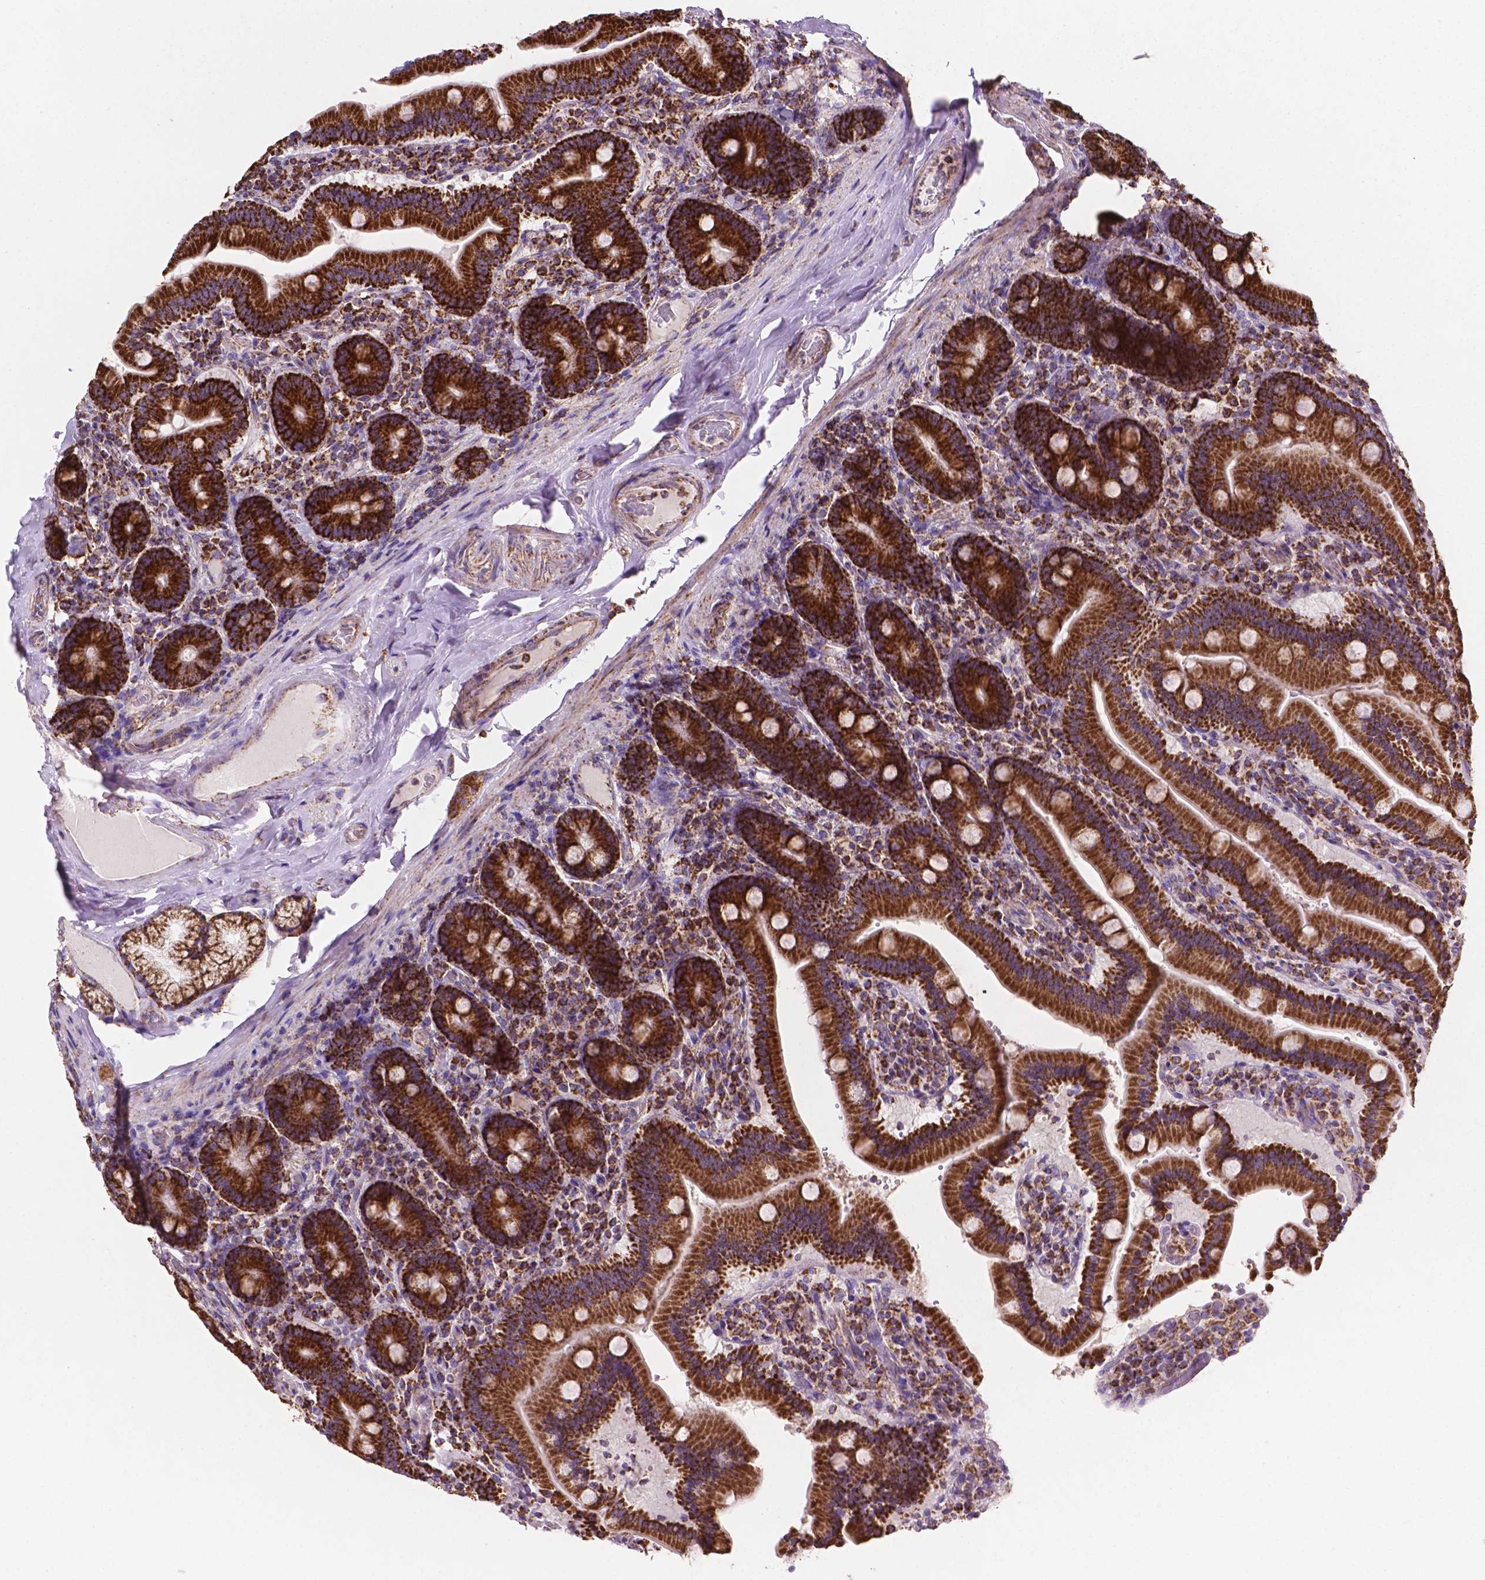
{"staining": {"intensity": "strong", "quantity": ">75%", "location": "cytoplasmic/membranous"}, "tissue": "duodenum", "cell_type": "Glandular cells", "image_type": "normal", "snomed": [{"axis": "morphology", "description": "Normal tissue, NOS"}, {"axis": "topography", "description": "Duodenum"}], "caption": "Glandular cells reveal high levels of strong cytoplasmic/membranous expression in about >75% of cells in benign duodenum.", "gene": "HSPD1", "patient": {"sex": "female", "age": 62}}